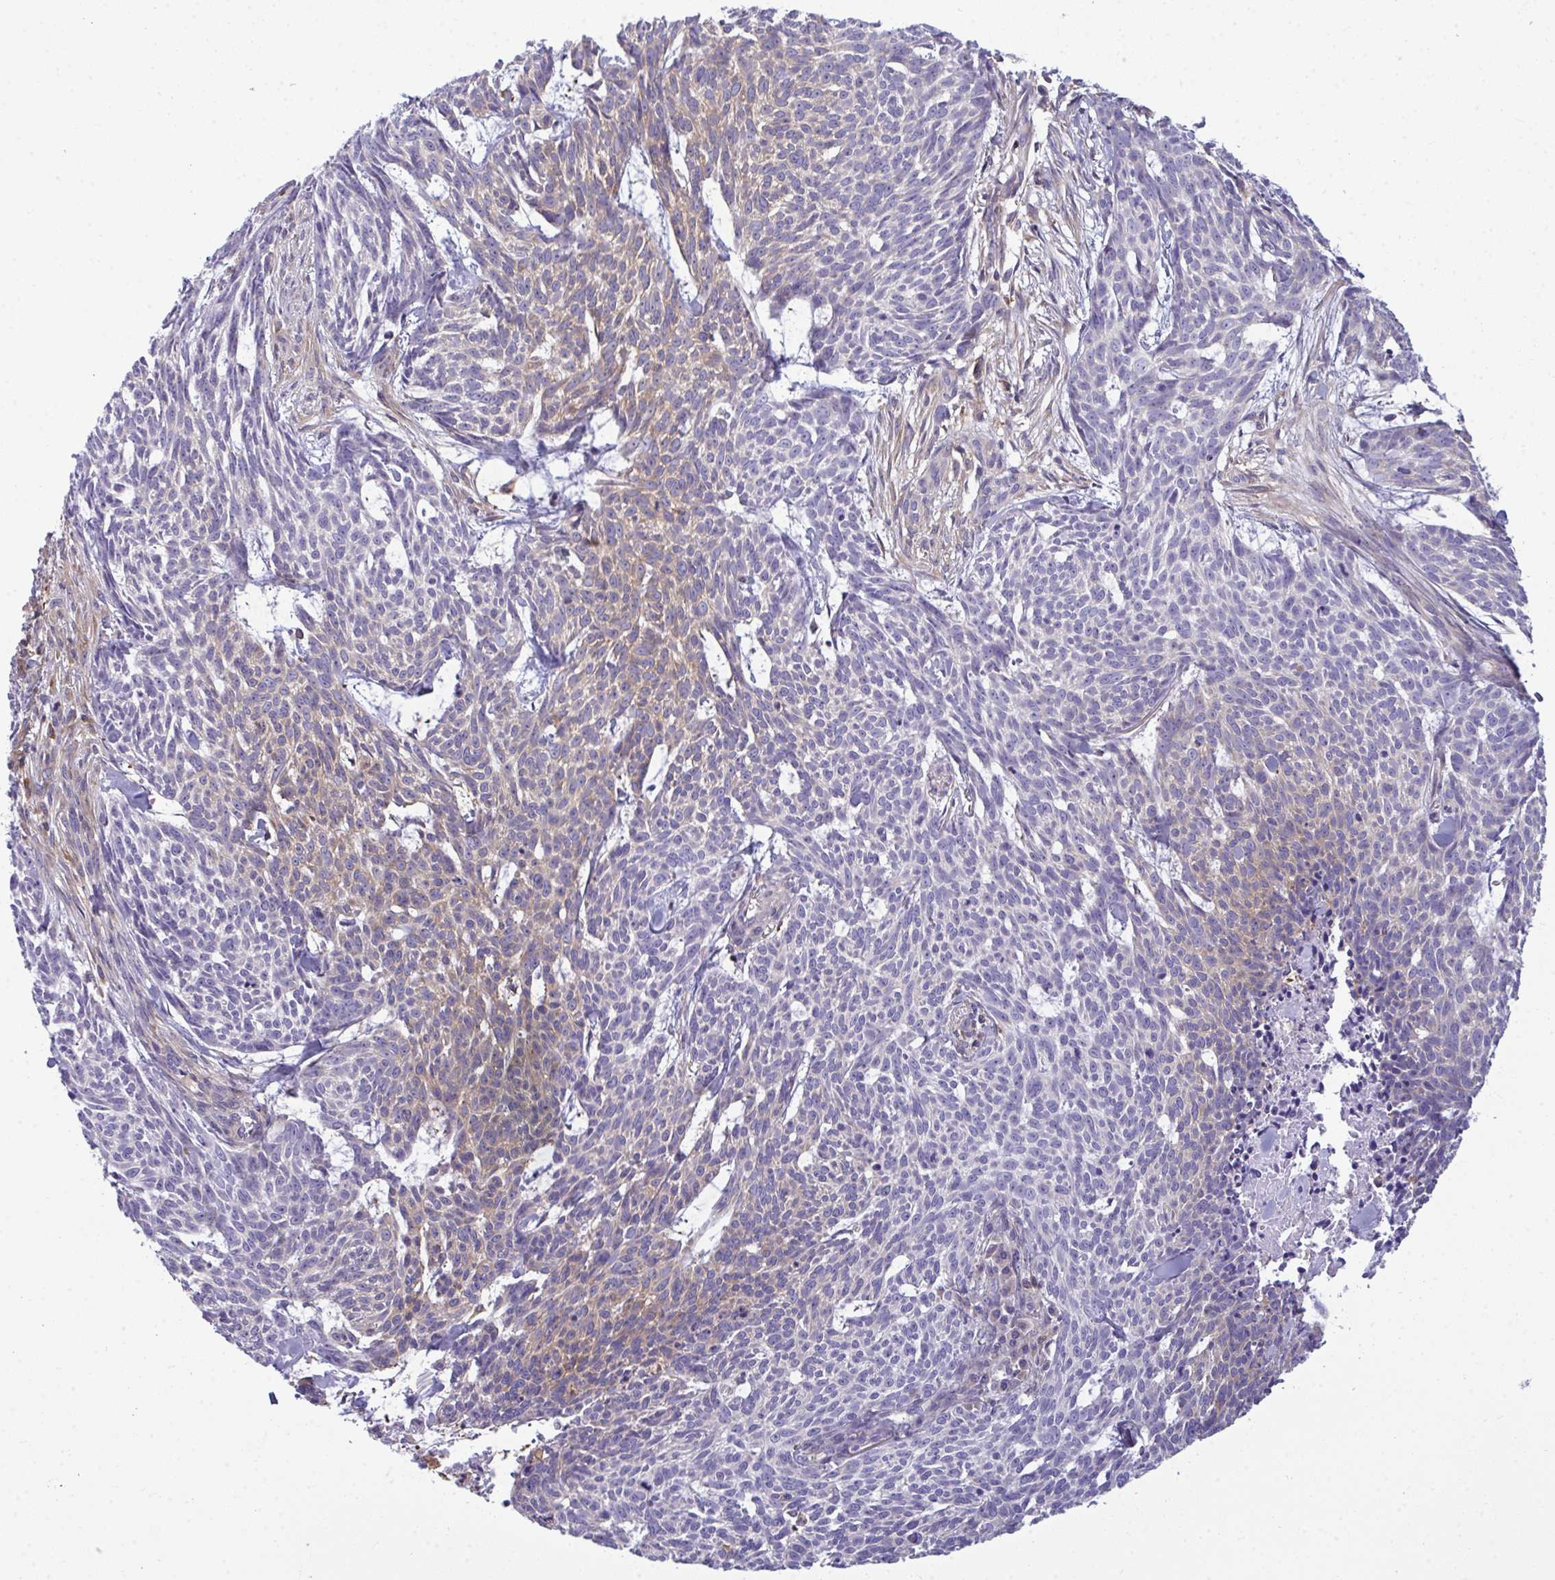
{"staining": {"intensity": "weak", "quantity": "25%-75%", "location": "cytoplasmic/membranous"}, "tissue": "skin cancer", "cell_type": "Tumor cells", "image_type": "cancer", "snomed": [{"axis": "morphology", "description": "Basal cell carcinoma"}, {"axis": "topography", "description": "Skin"}], "caption": "There is low levels of weak cytoplasmic/membranous staining in tumor cells of basal cell carcinoma (skin), as demonstrated by immunohistochemical staining (brown color).", "gene": "SLC30A6", "patient": {"sex": "female", "age": 93}}